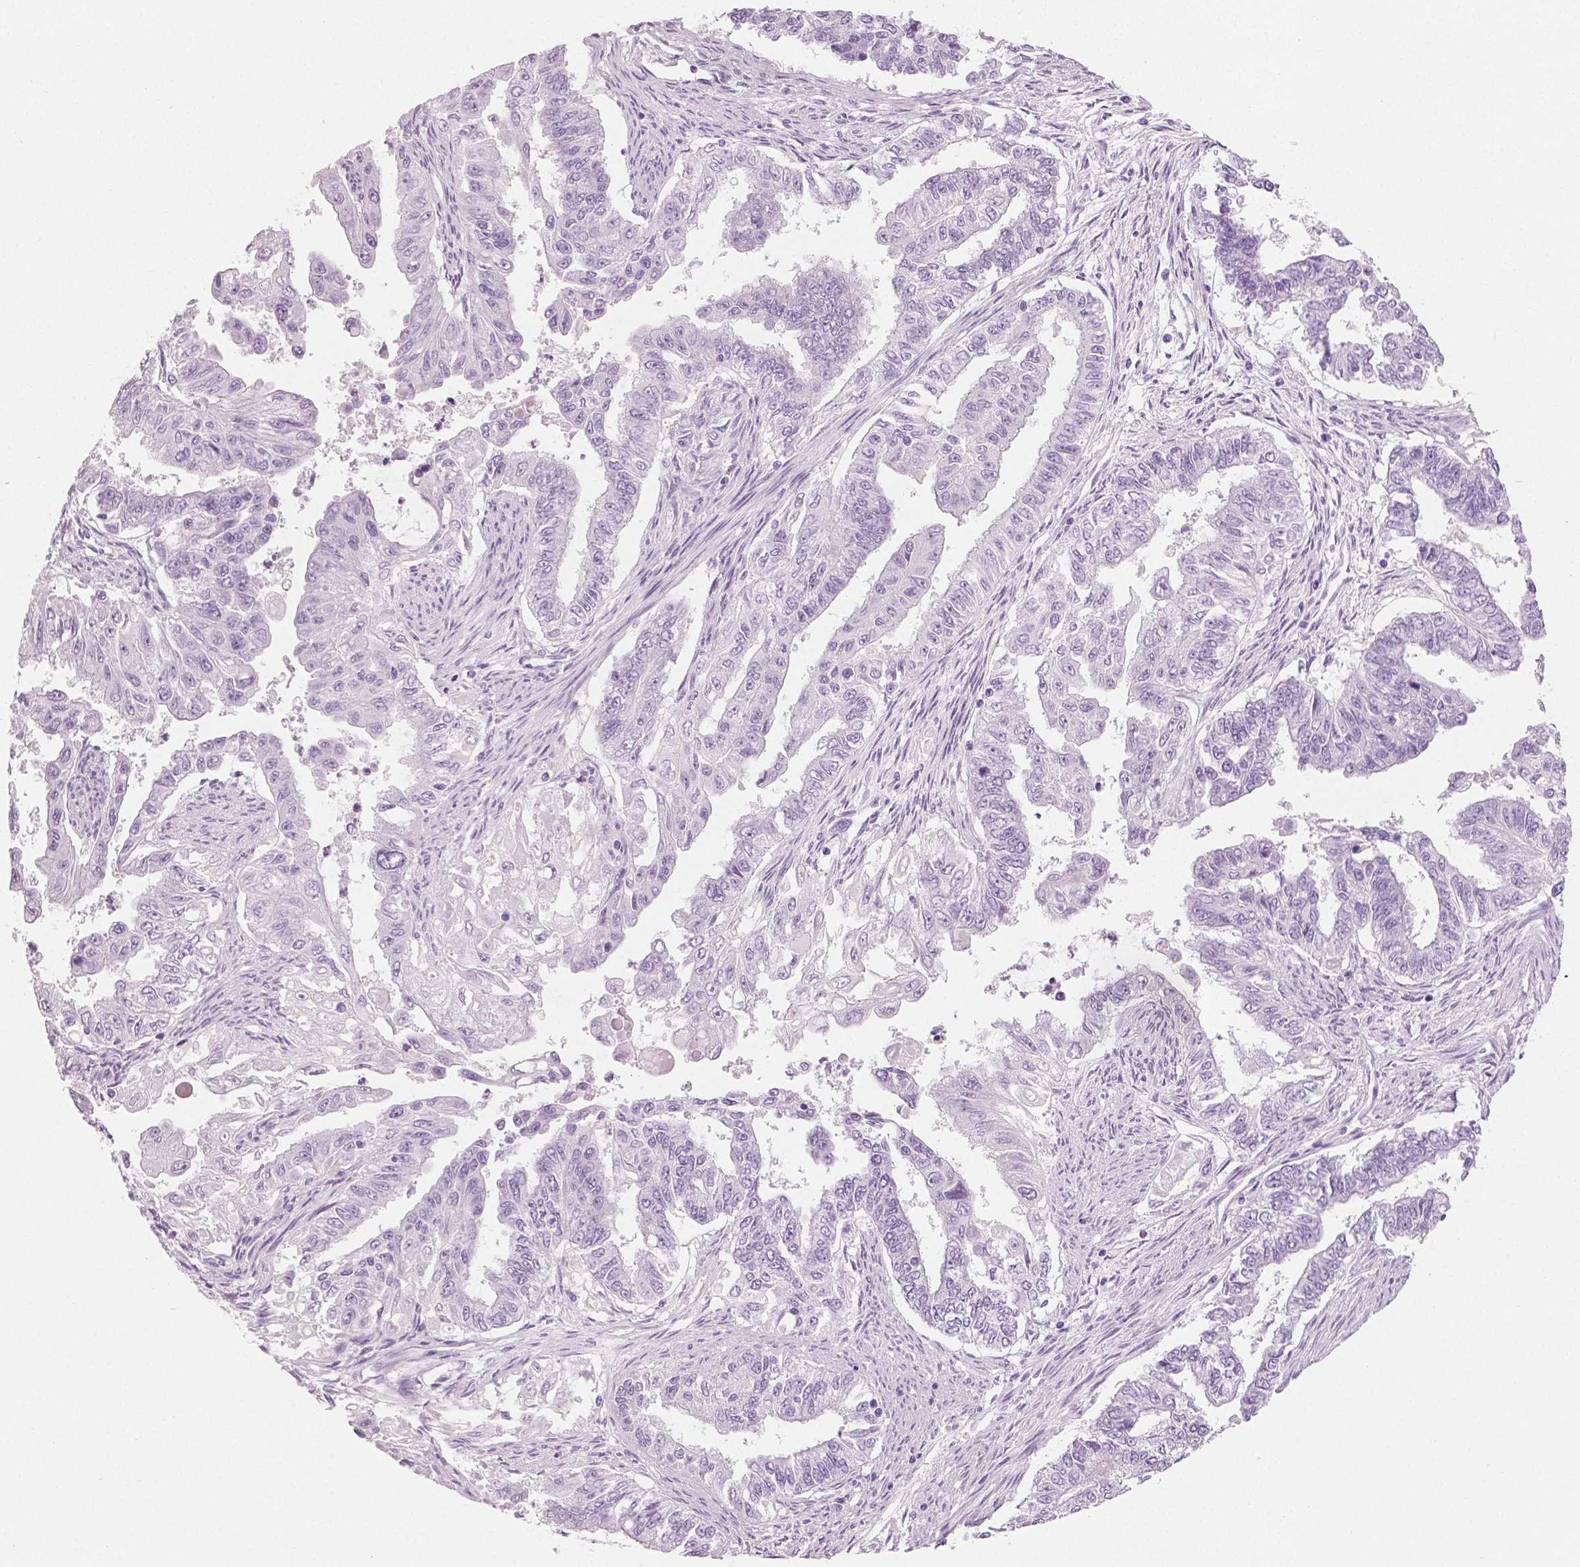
{"staining": {"intensity": "negative", "quantity": "none", "location": "none"}, "tissue": "endometrial cancer", "cell_type": "Tumor cells", "image_type": "cancer", "snomed": [{"axis": "morphology", "description": "Adenocarcinoma, NOS"}, {"axis": "topography", "description": "Uterus"}], "caption": "DAB (3,3'-diaminobenzidine) immunohistochemical staining of human adenocarcinoma (endometrial) shows no significant staining in tumor cells.", "gene": "PLIN4", "patient": {"sex": "female", "age": 59}}